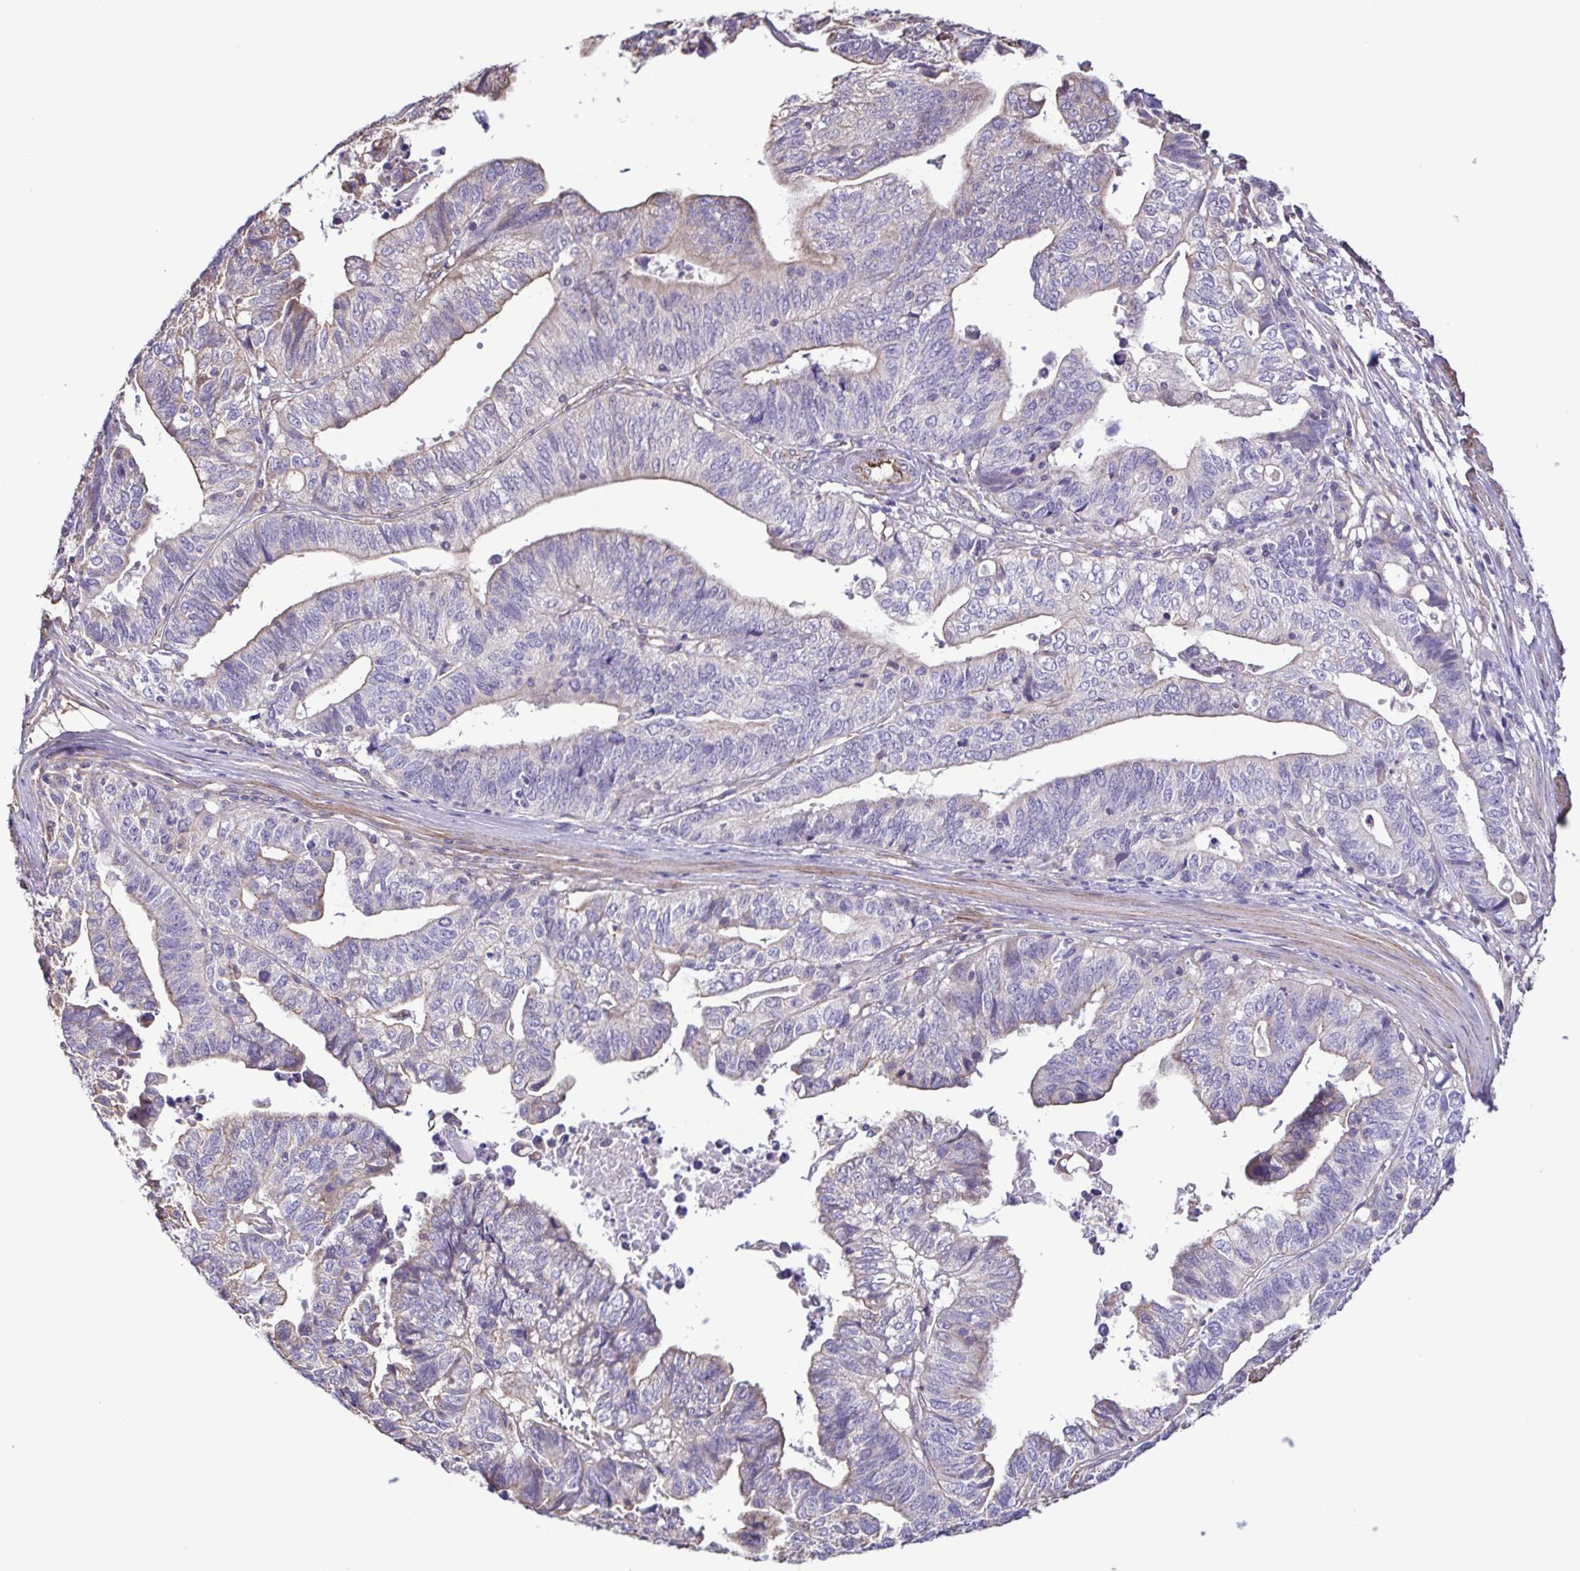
{"staining": {"intensity": "weak", "quantity": "<25%", "location": "cytoplasmic/membranous"}, "tissue": "stomach cancer", "cell_type": "Tumor cells", "image_type": "cancer", "snomed": [{"axis": "morphology", "description": "Adenocarcinoma, NOS"}, {"axis": "topography", "description": "Stomach, upper"}], "caption": "Human stomach adenocarcinoma stained for a protein using IHC shows no staining in tumor cells.", "gene": "FLT1", "patient": {"sex": "female", "age": 67}}